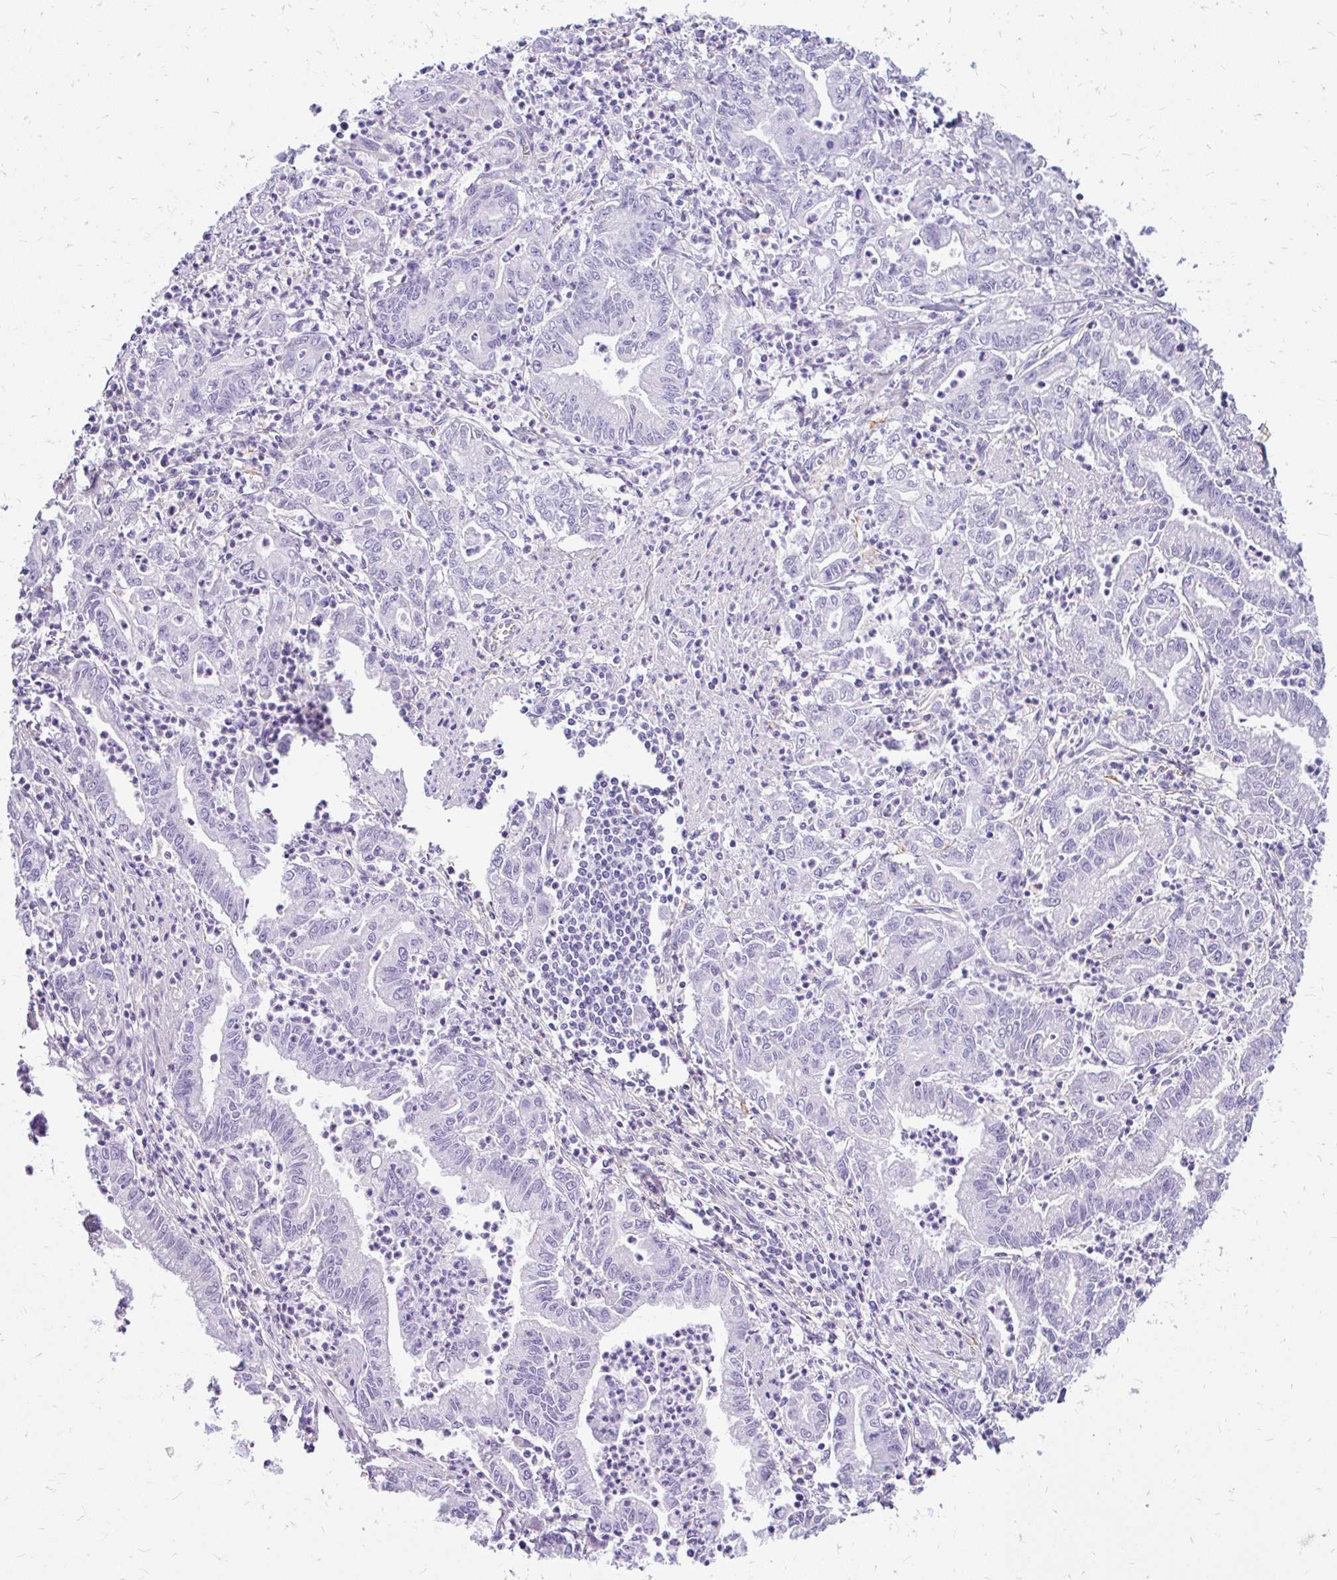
{"staining": {"intensity": "negative", "quantity": "none", "location": "none"}, "tissue": "stomach cancer", "cell_type": "Tumor cells", "image_type": "cancer", "snomed": [{"axis": "morphology", "description": "Adenocarcinoma, NOS"}, {"axis": "topography", "description": "Stomach, upper"}], "caption": "Tumor cells are negative for protein expression in human stomach cancer (adenocarcinoma).", "gene": "FAM83C", "patient": {"sex": "female", "age": 79}}